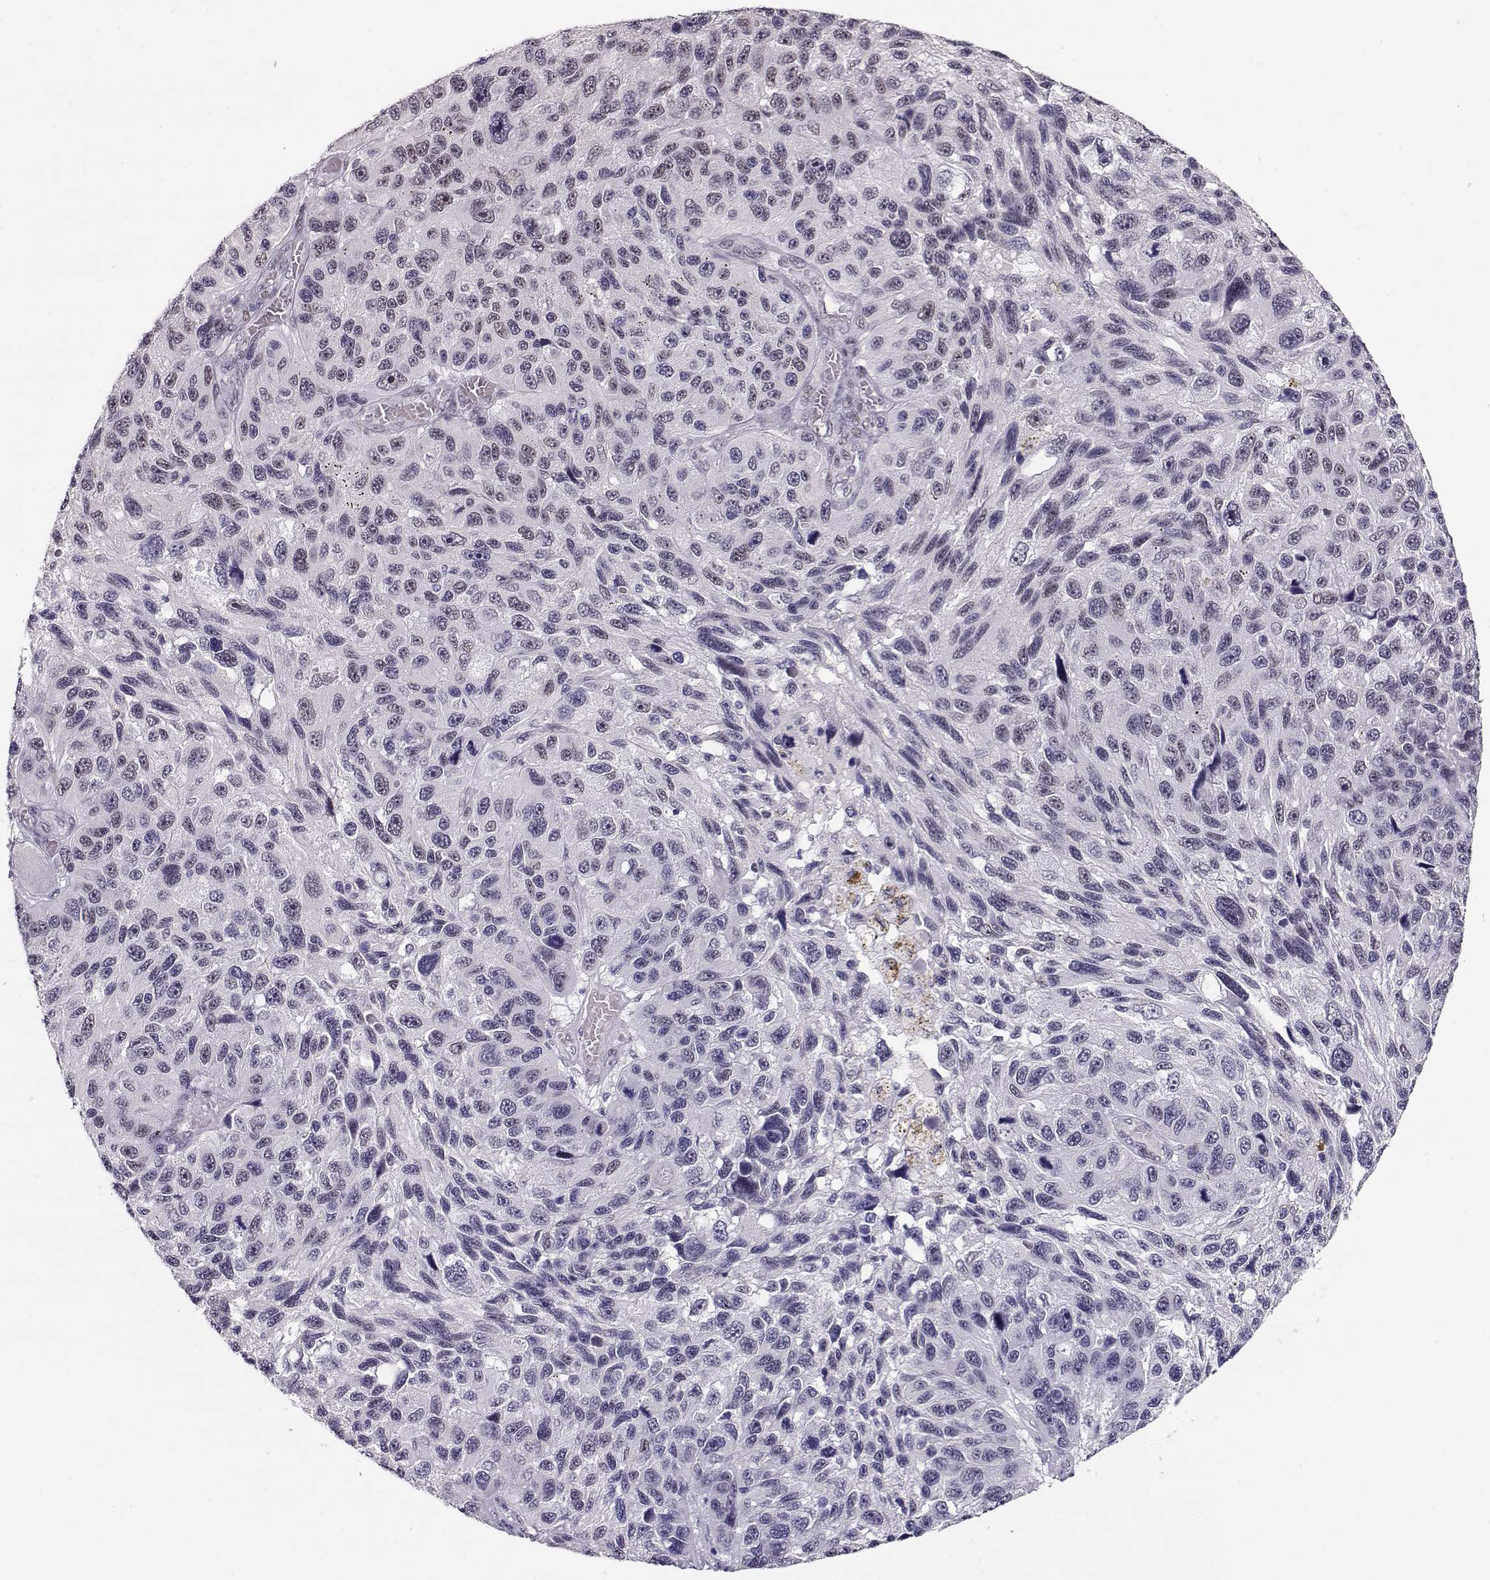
{"staining": {"intensity": "negative", "quantity": "none", "location": "none"}, "tissue": "melanoma", "cell_type": "Tumor cells", "image_type": "cancer", "snomed": [{"axis": "morphology", "description": "Malignant melanoma, NOS"}, {"axis": "topography", "description": "Skin"}], "caption": "Photomicrograph shows no protein staining in tumor cells of melanoma tissue.", "gene": "POLI", "patient": {"sex": "male", "age": 53}}